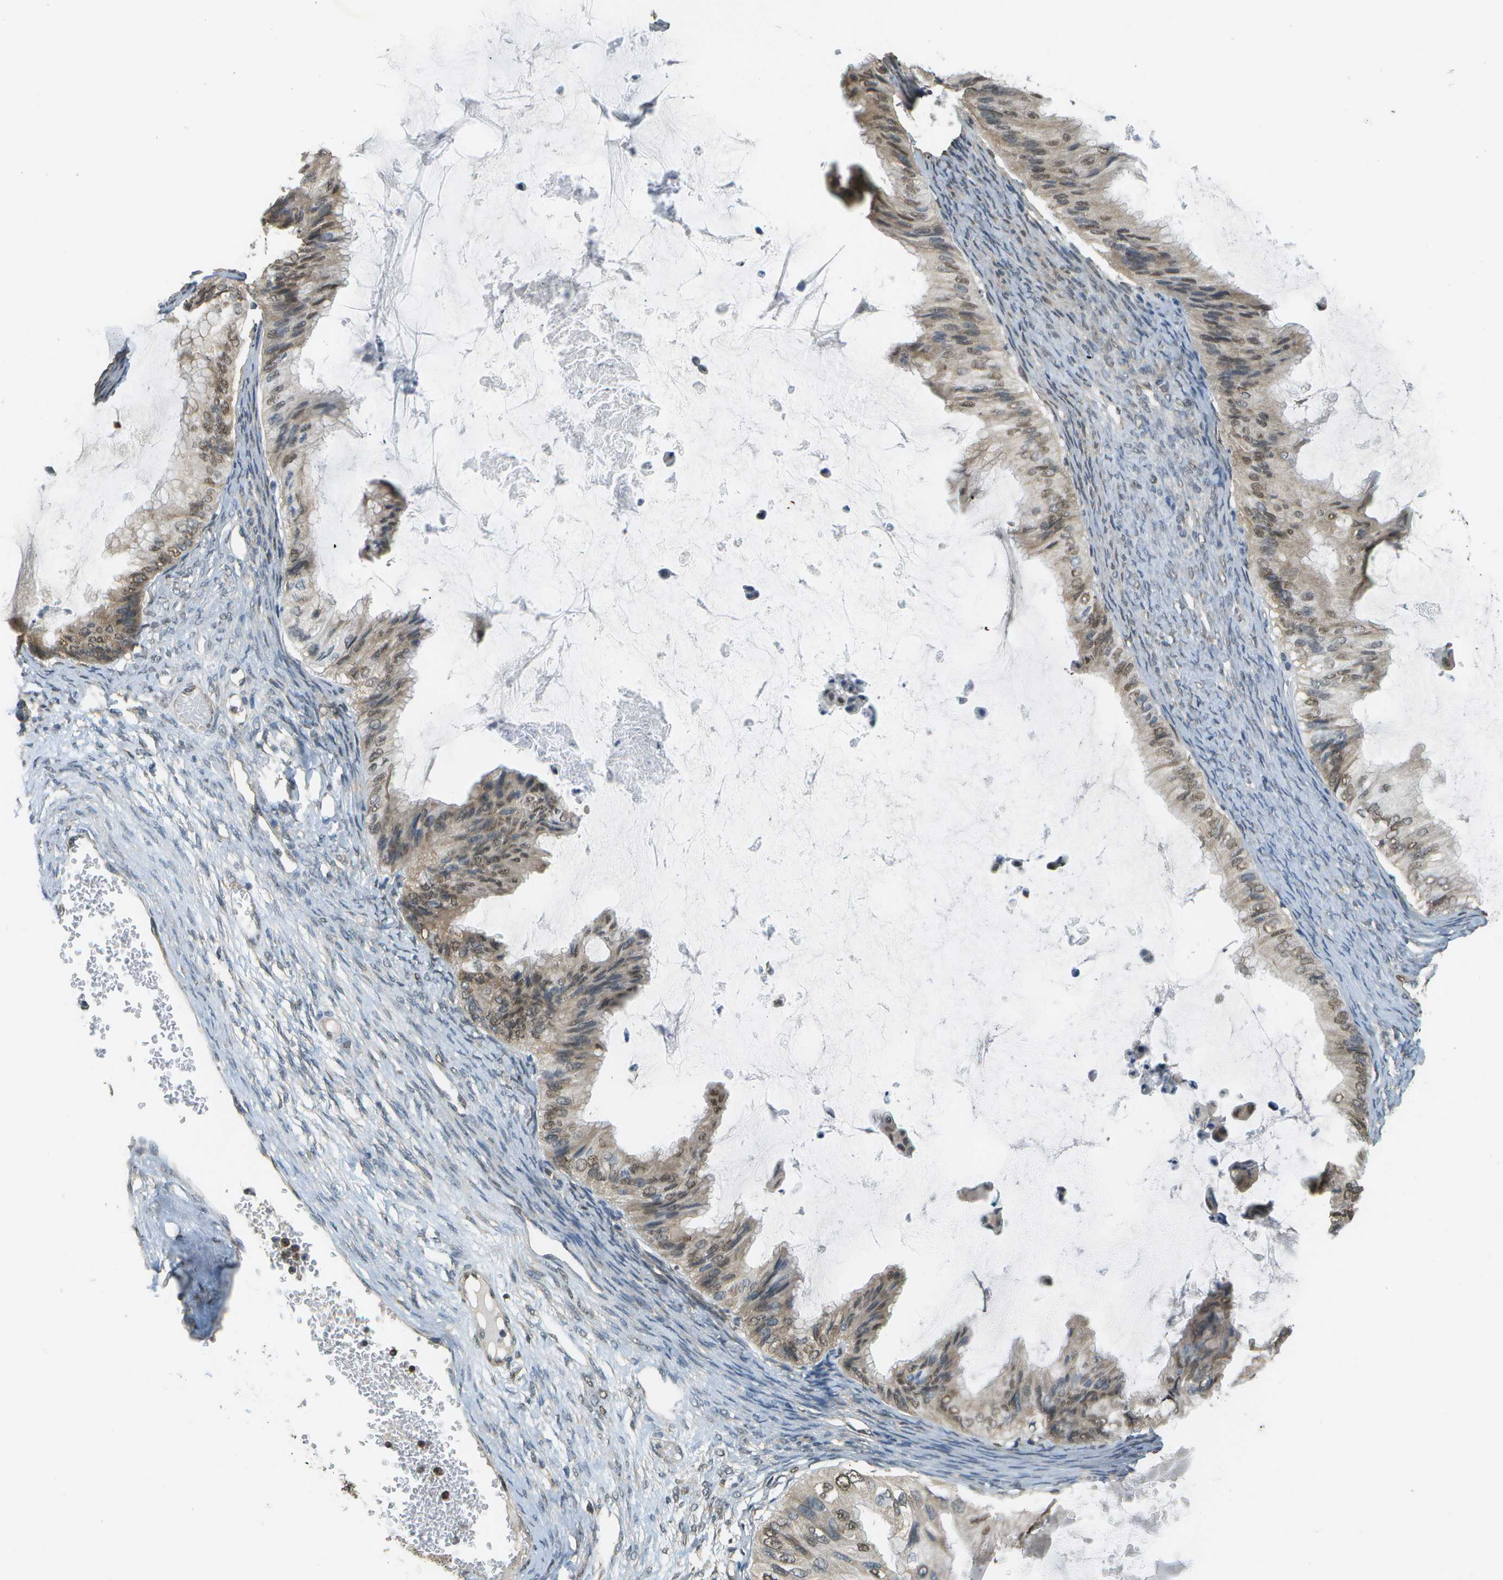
{"staining": {"intensity": "weak", "quantity": ">75%", "location": "cytoplasmic/membranous,nuclear"}, "tissue": "ovarian cancer", "cell_type": "Tumor cells", "image_type": "cancer", "snomed": [{"axis": "morphology", "description": "Cystadenocarcinoma, mucinous, NOS"}, {"axis": "topography", "description": "Ovary"}], "caption": "This micrograph demonstrates ovarian cancer (mucinous cystadenocarcinoma) stained with immunohistochemistry (IHC) to label a protein in brown. The cytoplasmic/membranous and nuclear of tumor cells show weak positivity for the protein. Nuclei are counter-stained blue.", "gene": "ABL2", "patient": {"sex": "female", "age": 61}}